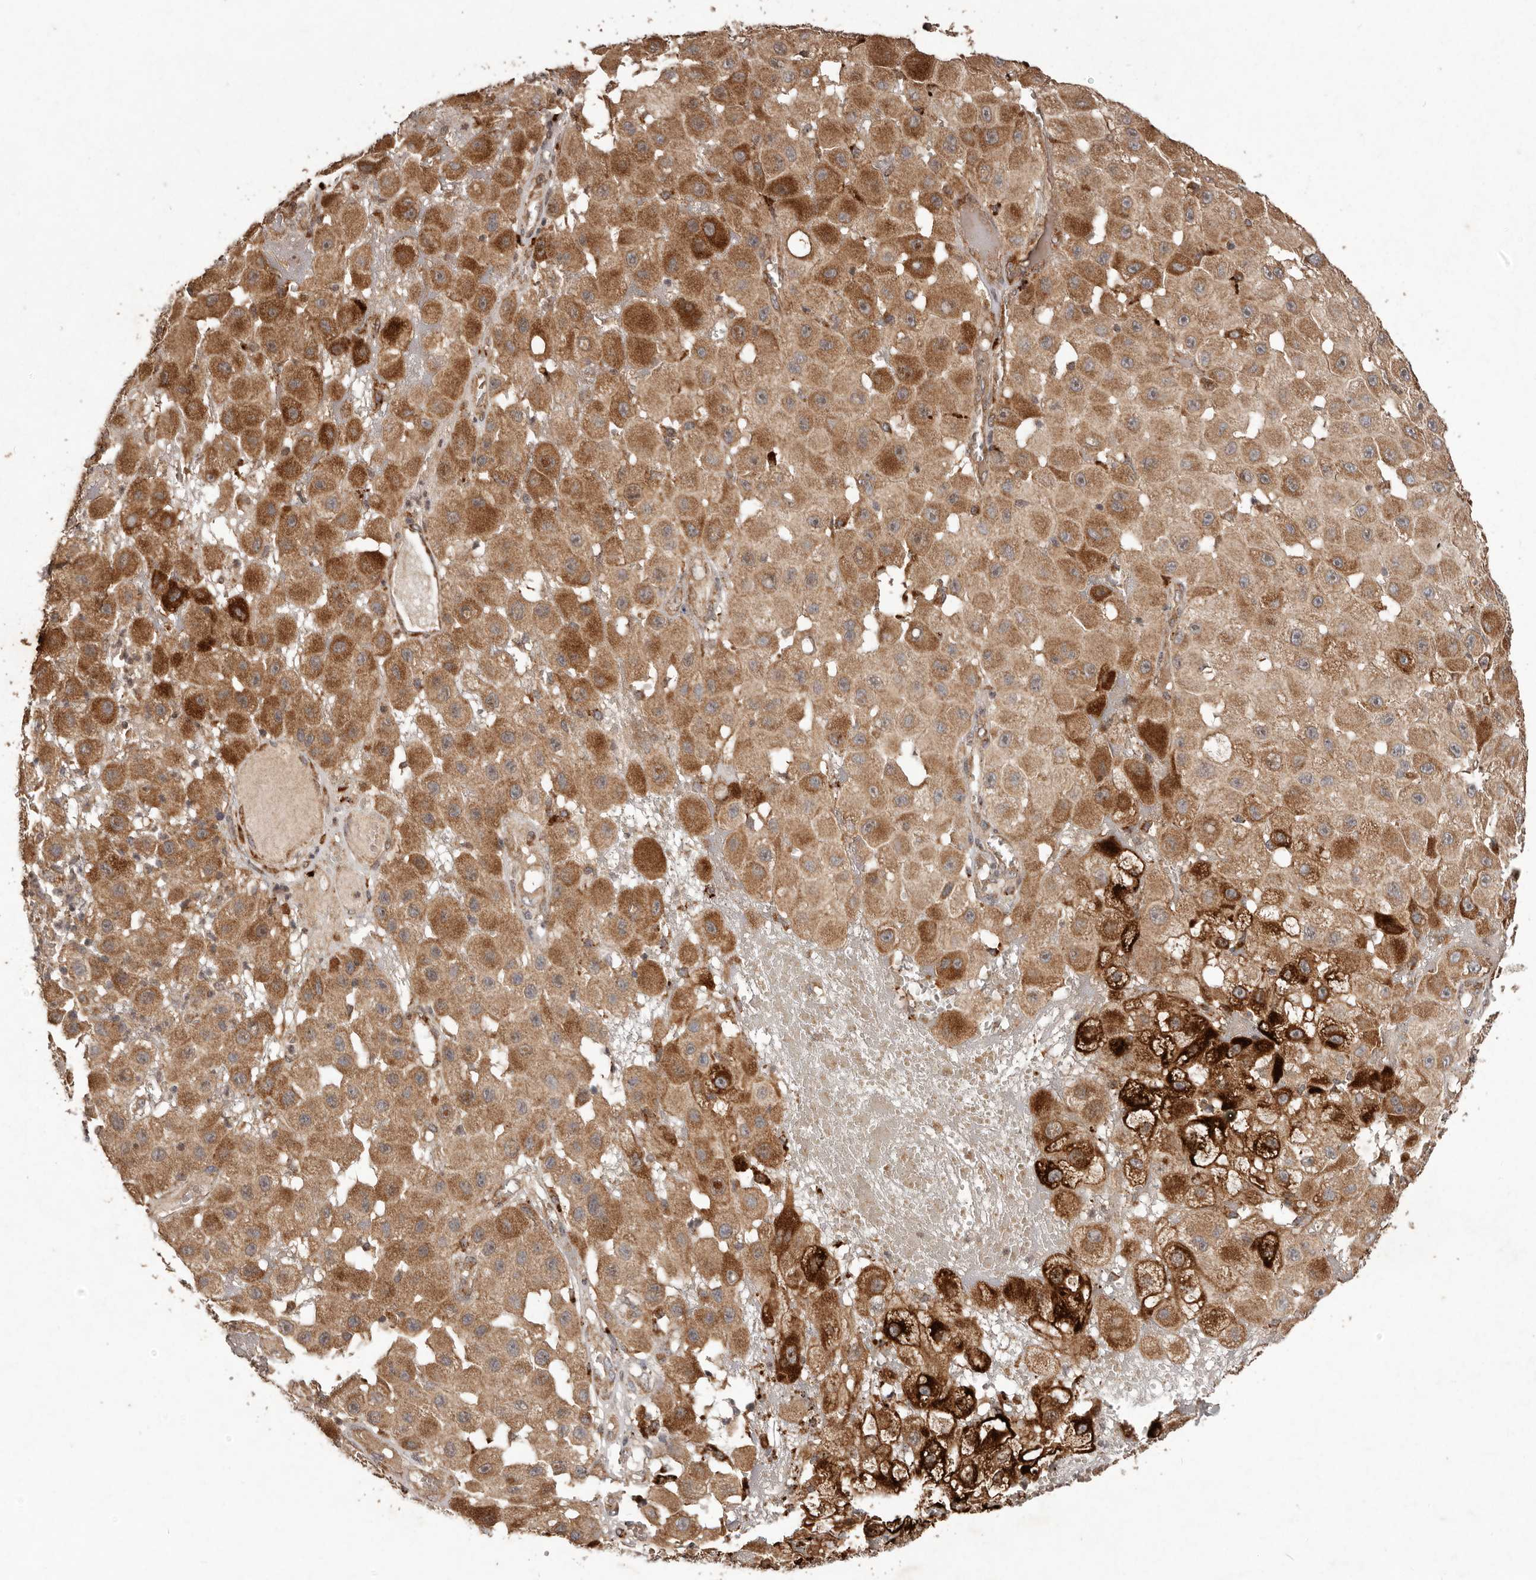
{"staining": {"intensity": "moderate", "quantity": ">75%", "location": "cytoplasmic/membranous"}, "tissue": "melanoma", "cell_type": "Tumor cells", "image_type": "cancer", "snomed": [{"axis": "morphology", "description": "Malignant melanoma, NOS"}, {"axis": "topography", "description": "Skin"}], "caption": "Malignant melanoma stained with DAB (3,3'-diaminobenzidine) immunohistochemistry displays medium levels of moderate cytoplasmic/membranous positivity in about >75% of tumor cells.", "gene": "PLOD2", "patient": {"sex": "female", "age": 81}}